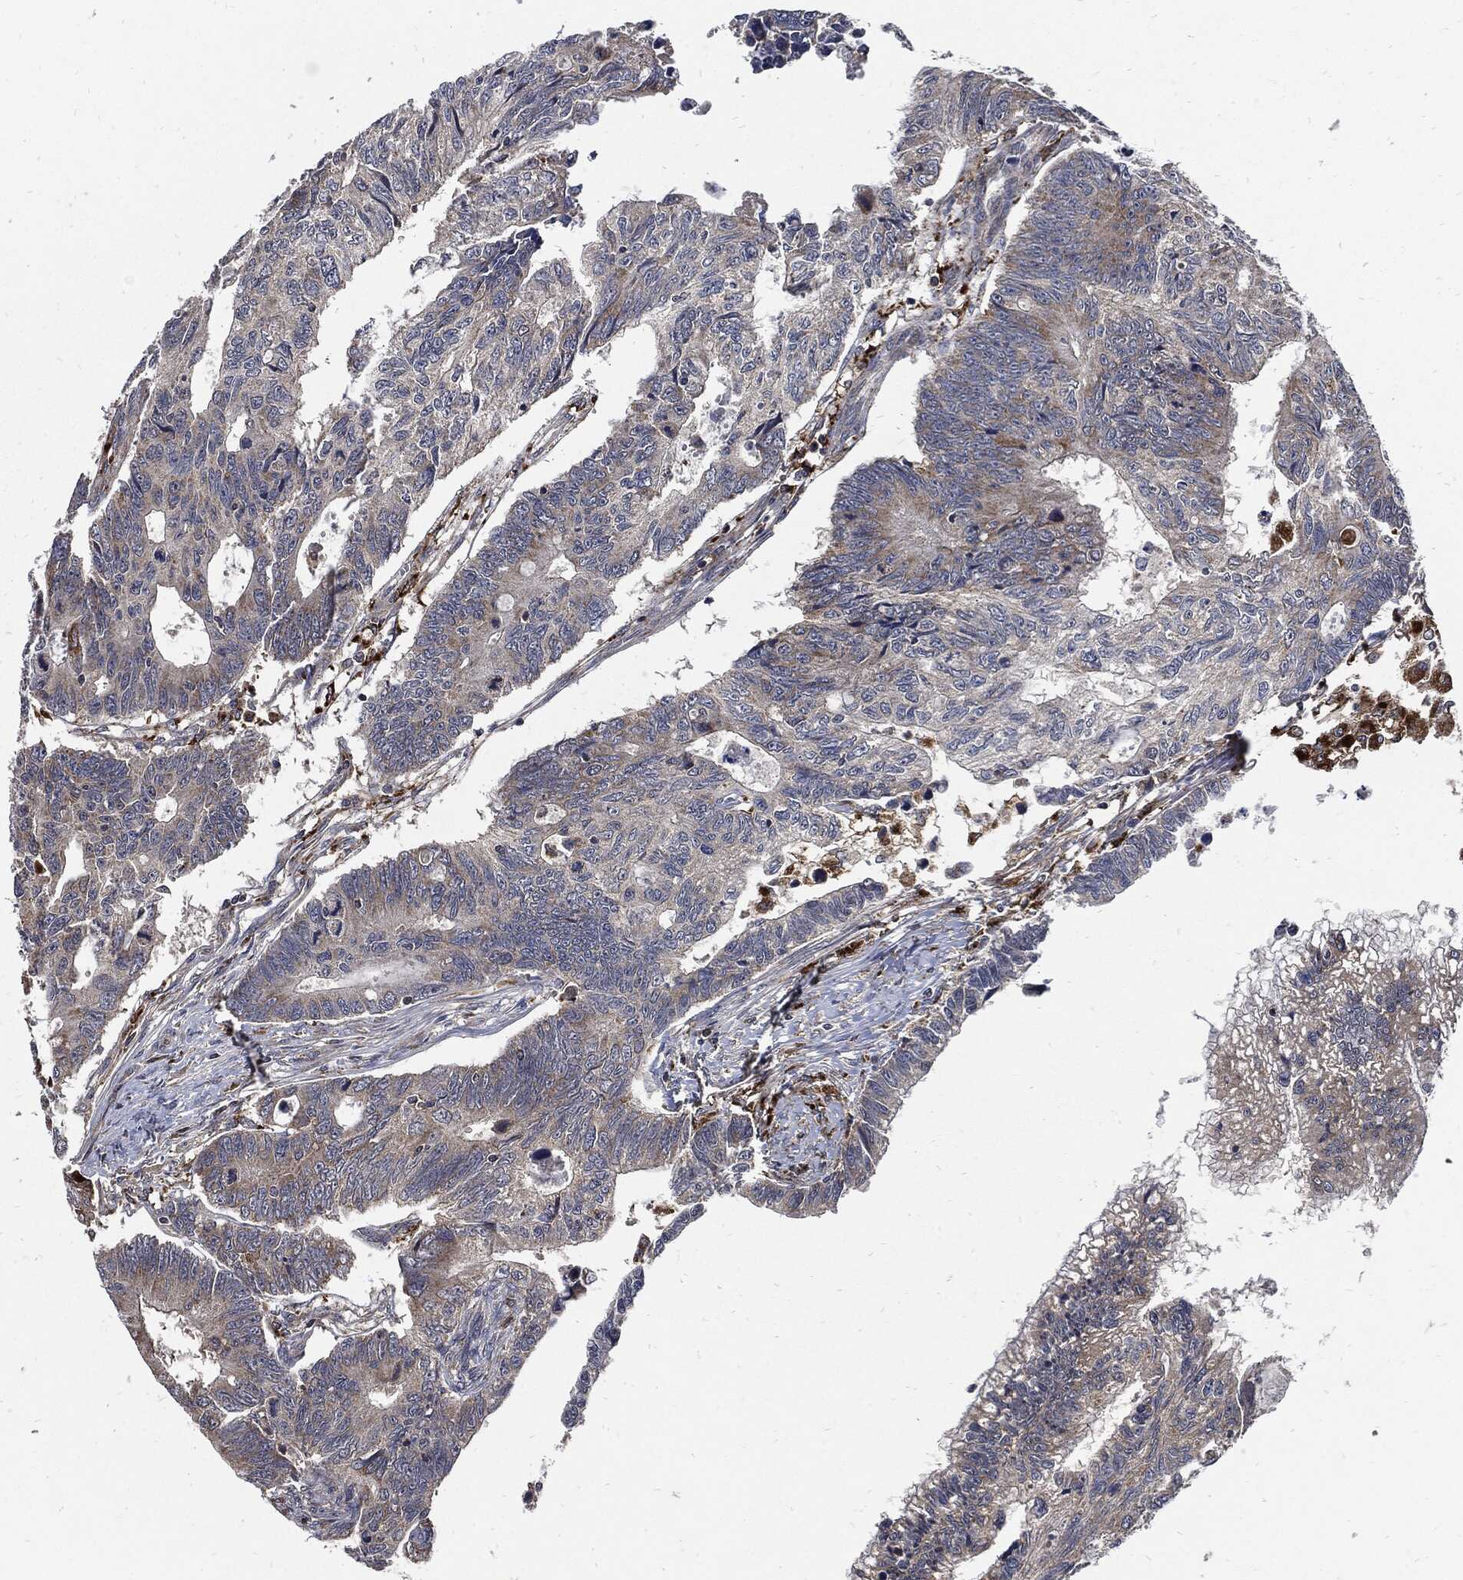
{"staining": {"intensity": "weak", "quantity": "<25%", "location": "cytoplasmic/membranous"}, "tissue": "colorectal cancer", "cell_type": "Tumor cells", "image_type": "cancer", "snomed": [{"axis": "morphology", "description": "Adenocarcinoma, NOS"}, {"axis": "topography", "description": "Colon"}], "caption": "DAB (3,3'-diaminobenzidine) immunohistochemical staining of adenocarcinoma (colorectal) demonstrates no significant expression in tumor cells.", "gene": "SLC31A2", "patient": {"sex": "female", "age": 77}}